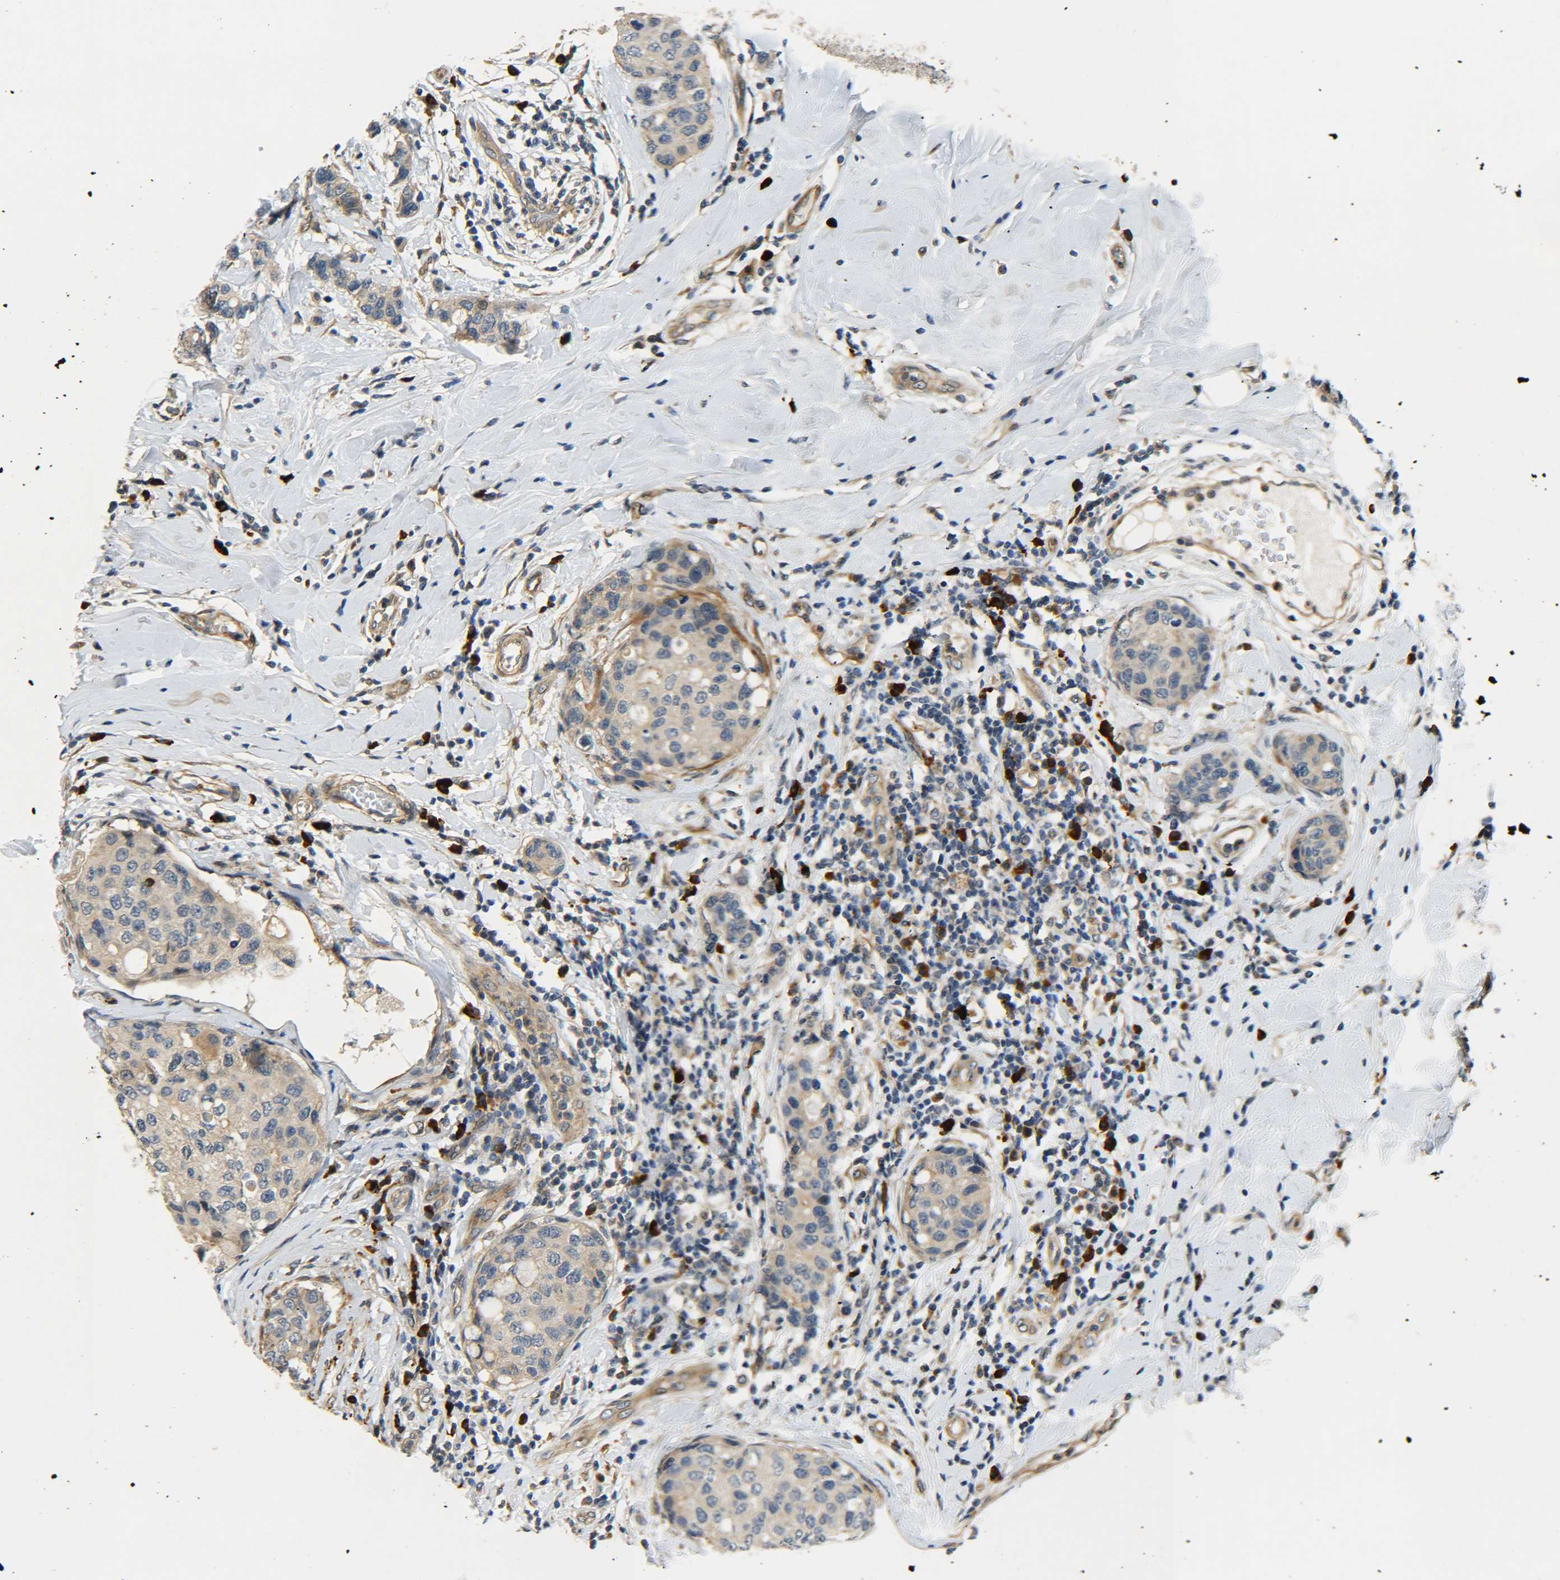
{"staining": {"intensity": "weak", "quantity": ">75%", "location": "cytoplasmic/membranous"}, "tissue": "breast cancer", "cell_type": "Tumor cells", "image_type": "cancer", "snomed": [{"axis": "morphology", "description": "Duct carcinoma"}, {"axis": "topography", "description": "Breast"}], "caption": "IHC histopathology image of infiltrating ductal carcinoma (breast) stained for a protein (brown), which exhibits low levels of weak cytoplasmic/membranous expression in about >75% of tumor cells.", "gene": "MEIS1", "patient": {"sex": "female", "age": 27}}